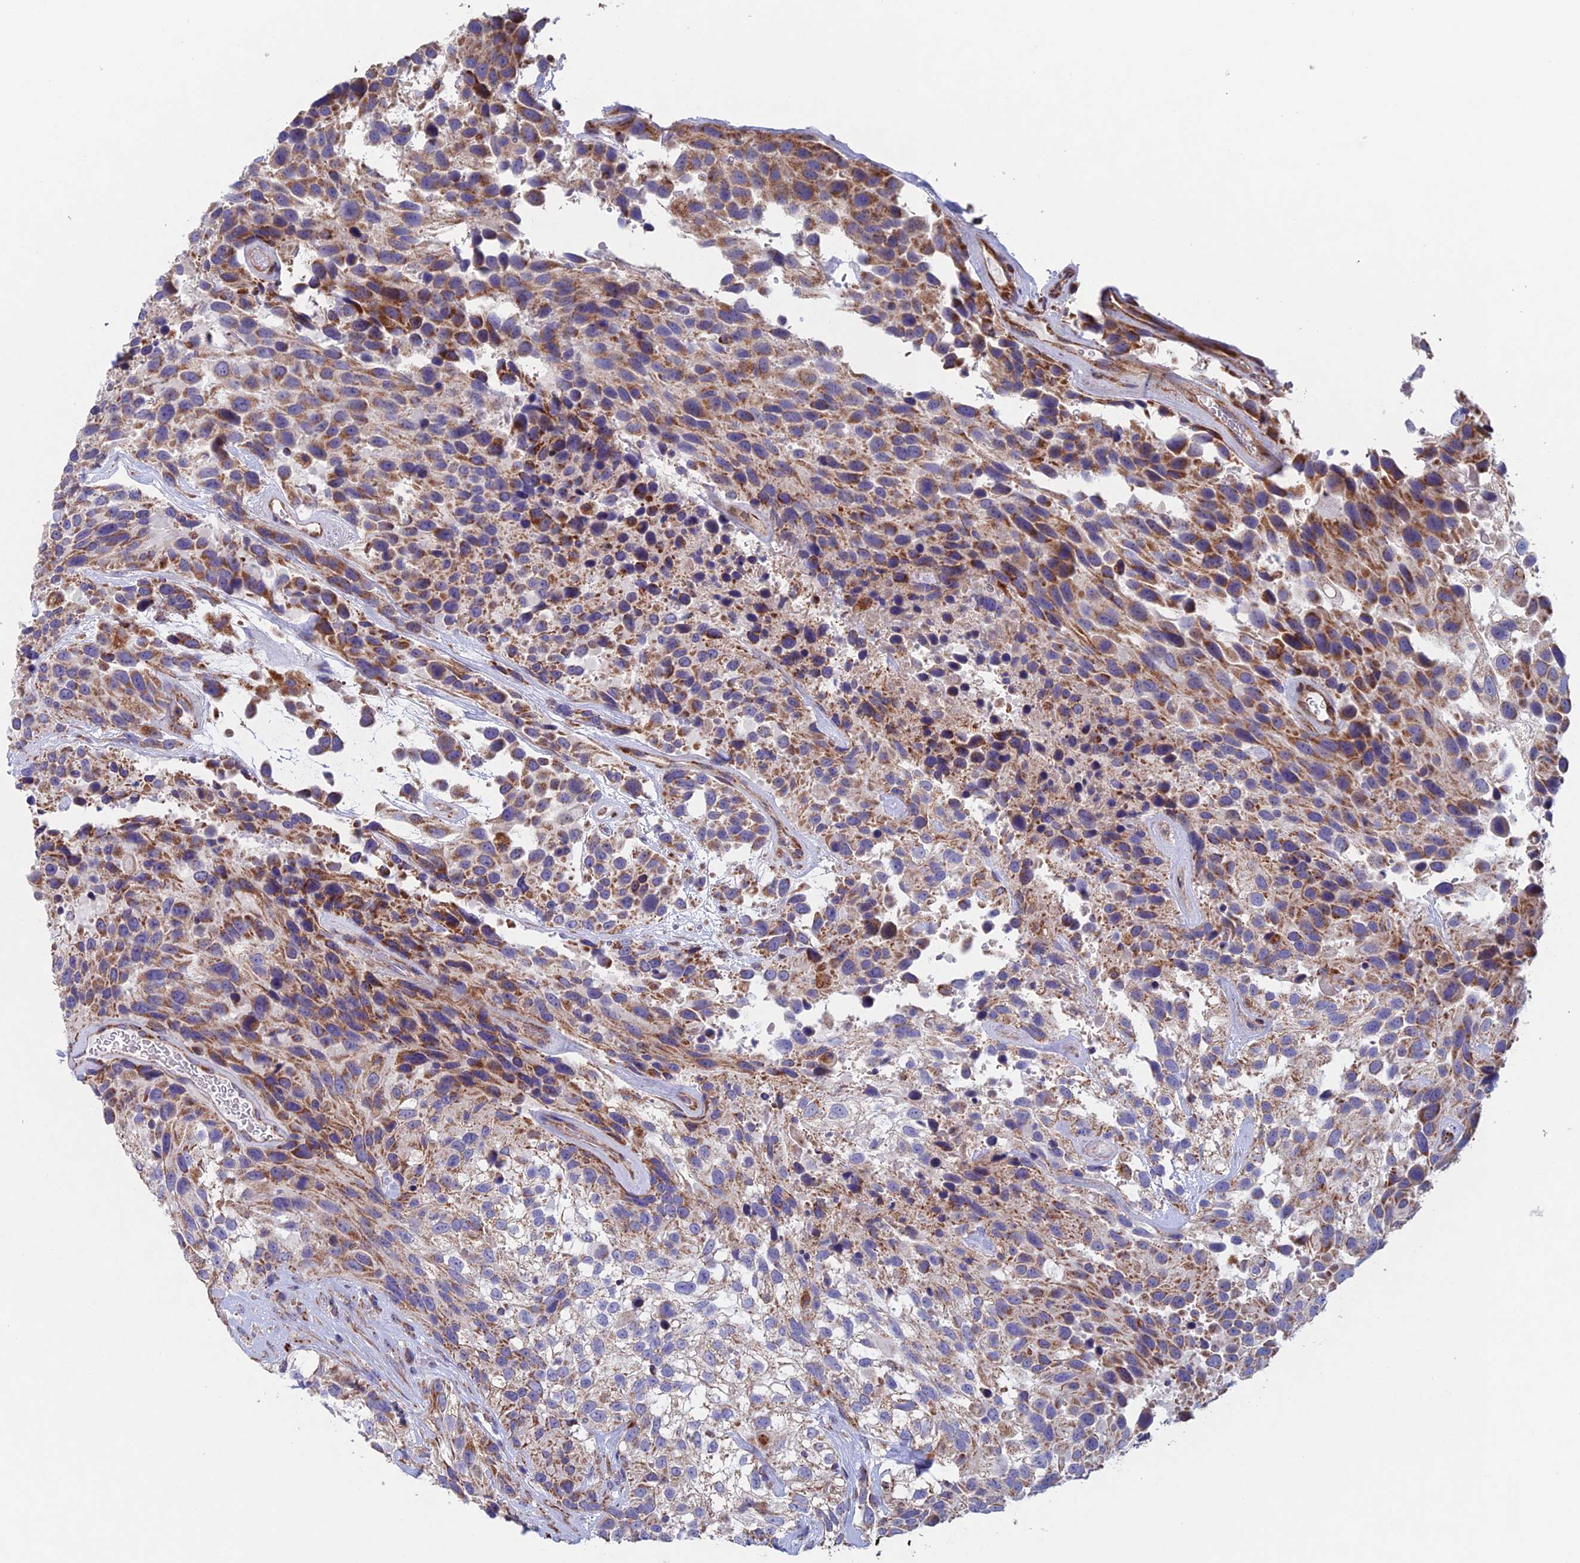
{"staining": {"intensity": "moderate", "quantity": ">75%", "location": "cytoplasmic/membranous"}, "tissue": "urothelial cancer", "cell_type": "Tumor cells", "image_type": "cancer", "snomed": [{"axis": "morphology", "description": "Urothelial carcinoma, High grade"}, {"axis": "topography", "description": "Urinary bladder"}], "caption": "A brown stain highlights moderate cytoplasmic/membranous staining of a protein in urothelial cancer tumor cells. (brown staining indicates protein expression, while blue staining denotes nuclei).", "gene": "MRPL1", "patient": {"sex": "female", "age": 70}}